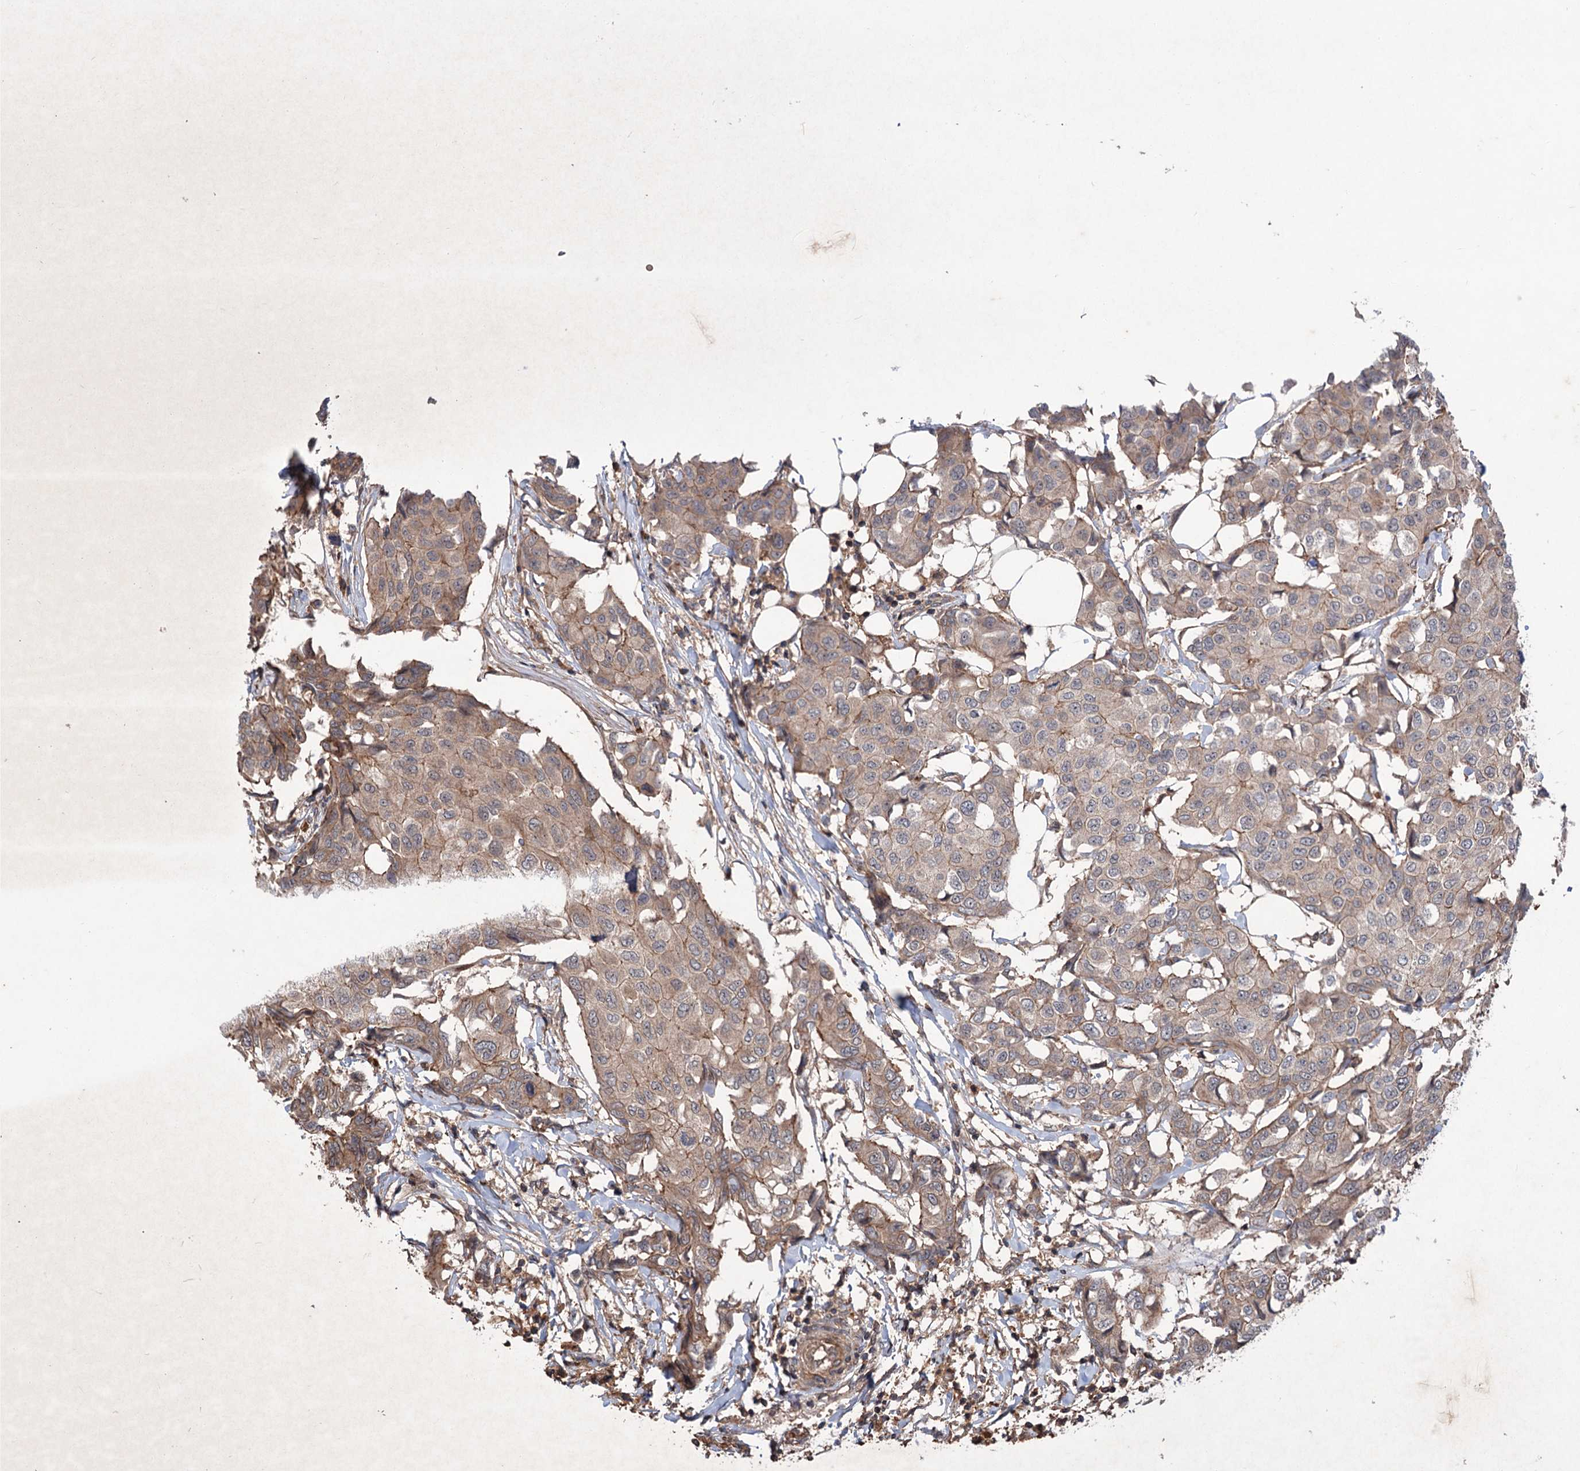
{"staining": {"intensity": "weak", "quantity": ">75%", "location": "cytoplasmic/membranous"}, "tissue": "breast cancer", "cell_type": "Tumor cells", "image_type": "cancer", "snomed": [{"axis": "morphology", "description": "Duct carcinoma"}, {"axis": "topography", "description": "Breast"}], "caption": "Immunohistochemical staining of human breast cancer (intraductal carcinoma) reveals low levels of weak cytoplasmic/membranous staining in approximately >75% of tumor cells. Using DAB (3,3'-diaminobenzidine) (brown) and hematoxylin (blue) stains, captured at high magnification using brightfield microscopy.", "gene": "ADK", "patient": {"sex": "female", "age": 80}}